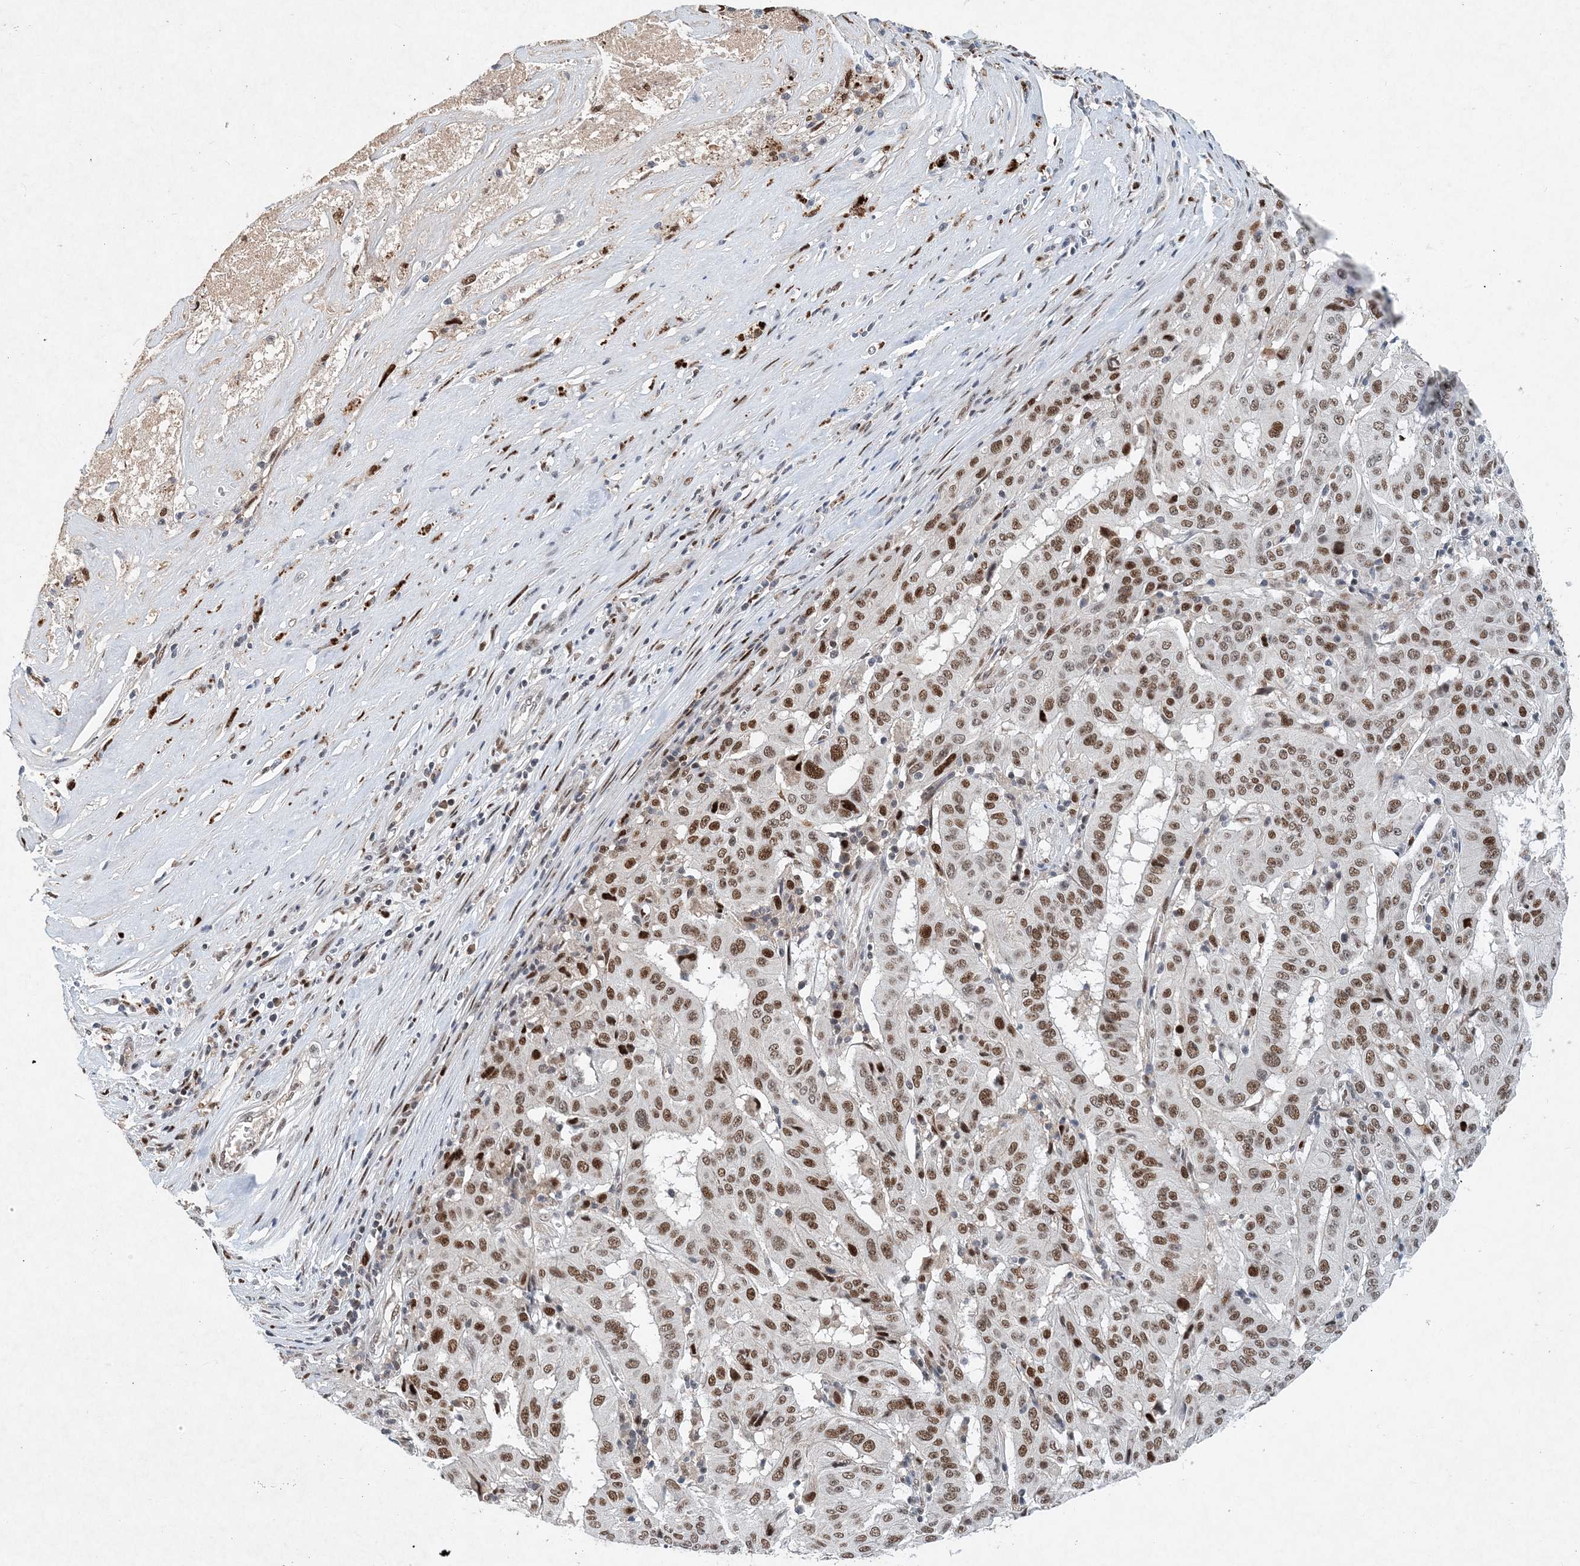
{"staining": {"intensity": "moderate", "quantity": ">75%", "location": "nuclear"}, "tissue": "pancreatic cancer", "cell_type": "Tumor cells", "image_type": "cancer", "snomed": [{"axis": "morphology", "description": "Adenocarcinoma, NOS"}, {"axis": "topography", "description": "Pancreas"}], "caption": "Immunohistochemistry of pancreatic cancer displays medium levels of moderate nuclear positivity in about >75% of tumor cells.", "gene": "KPNA4", "patient": {"sex": "male", "age": 63}}